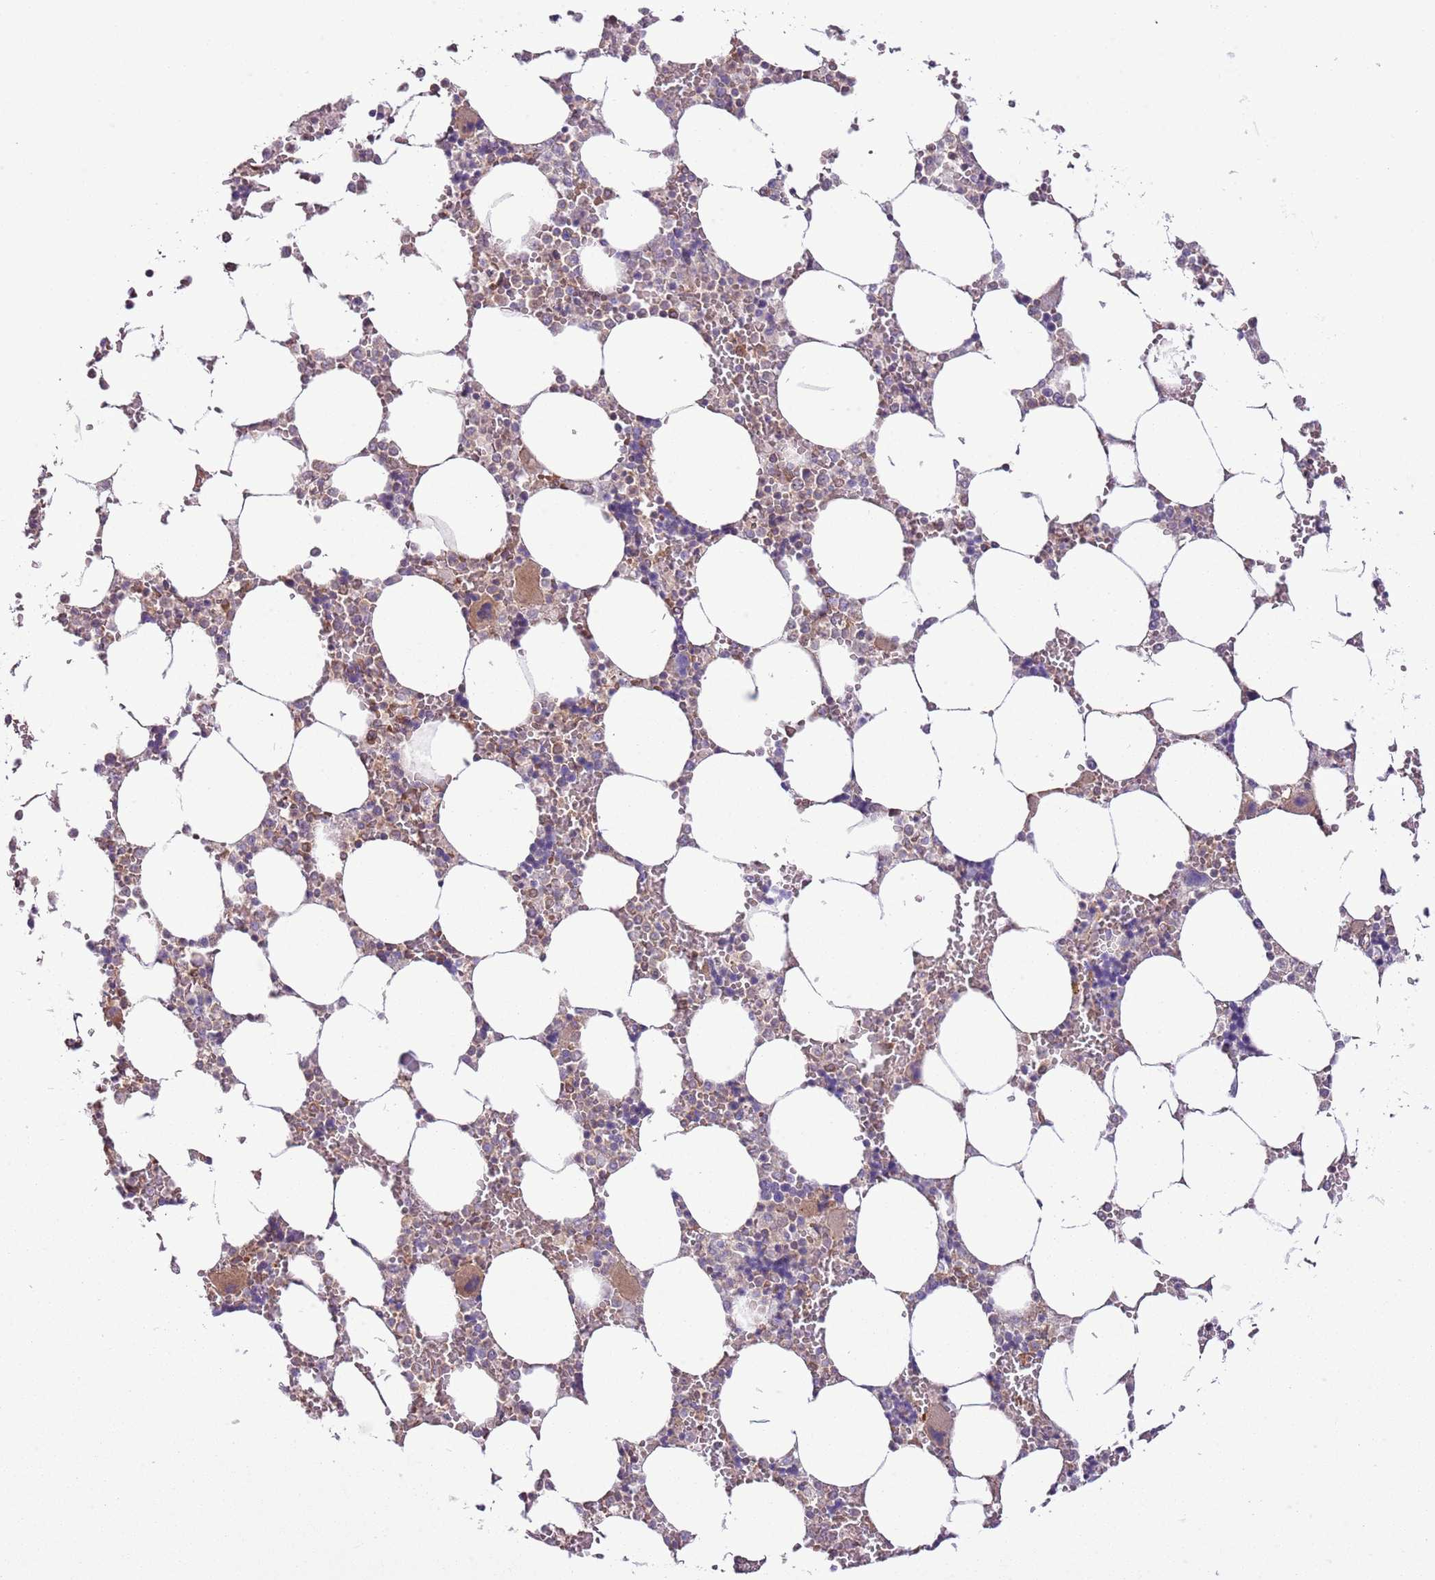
{"staining": {"intensity": "moderate", "quantity": "<25%", "location": "cytoplasmic/membranous"}, "tissue": "bone marrow", "cell_type": "Hematopoietic cells", "image_type": "normal", "snomed": [{"axis": "morphology", "description": "Normal tissue, NOS"}, {"axis": "topography", "description": "Bone marrow"}], "caption": "DAB immunohistochemical staining of benign human bone marrow shows moderate cytoplasmic/membranous protein expression in approximately <25% of hematopoietic cells.", "gene": "LPIN2", "patient": {"sex": "male", "age": 64}}